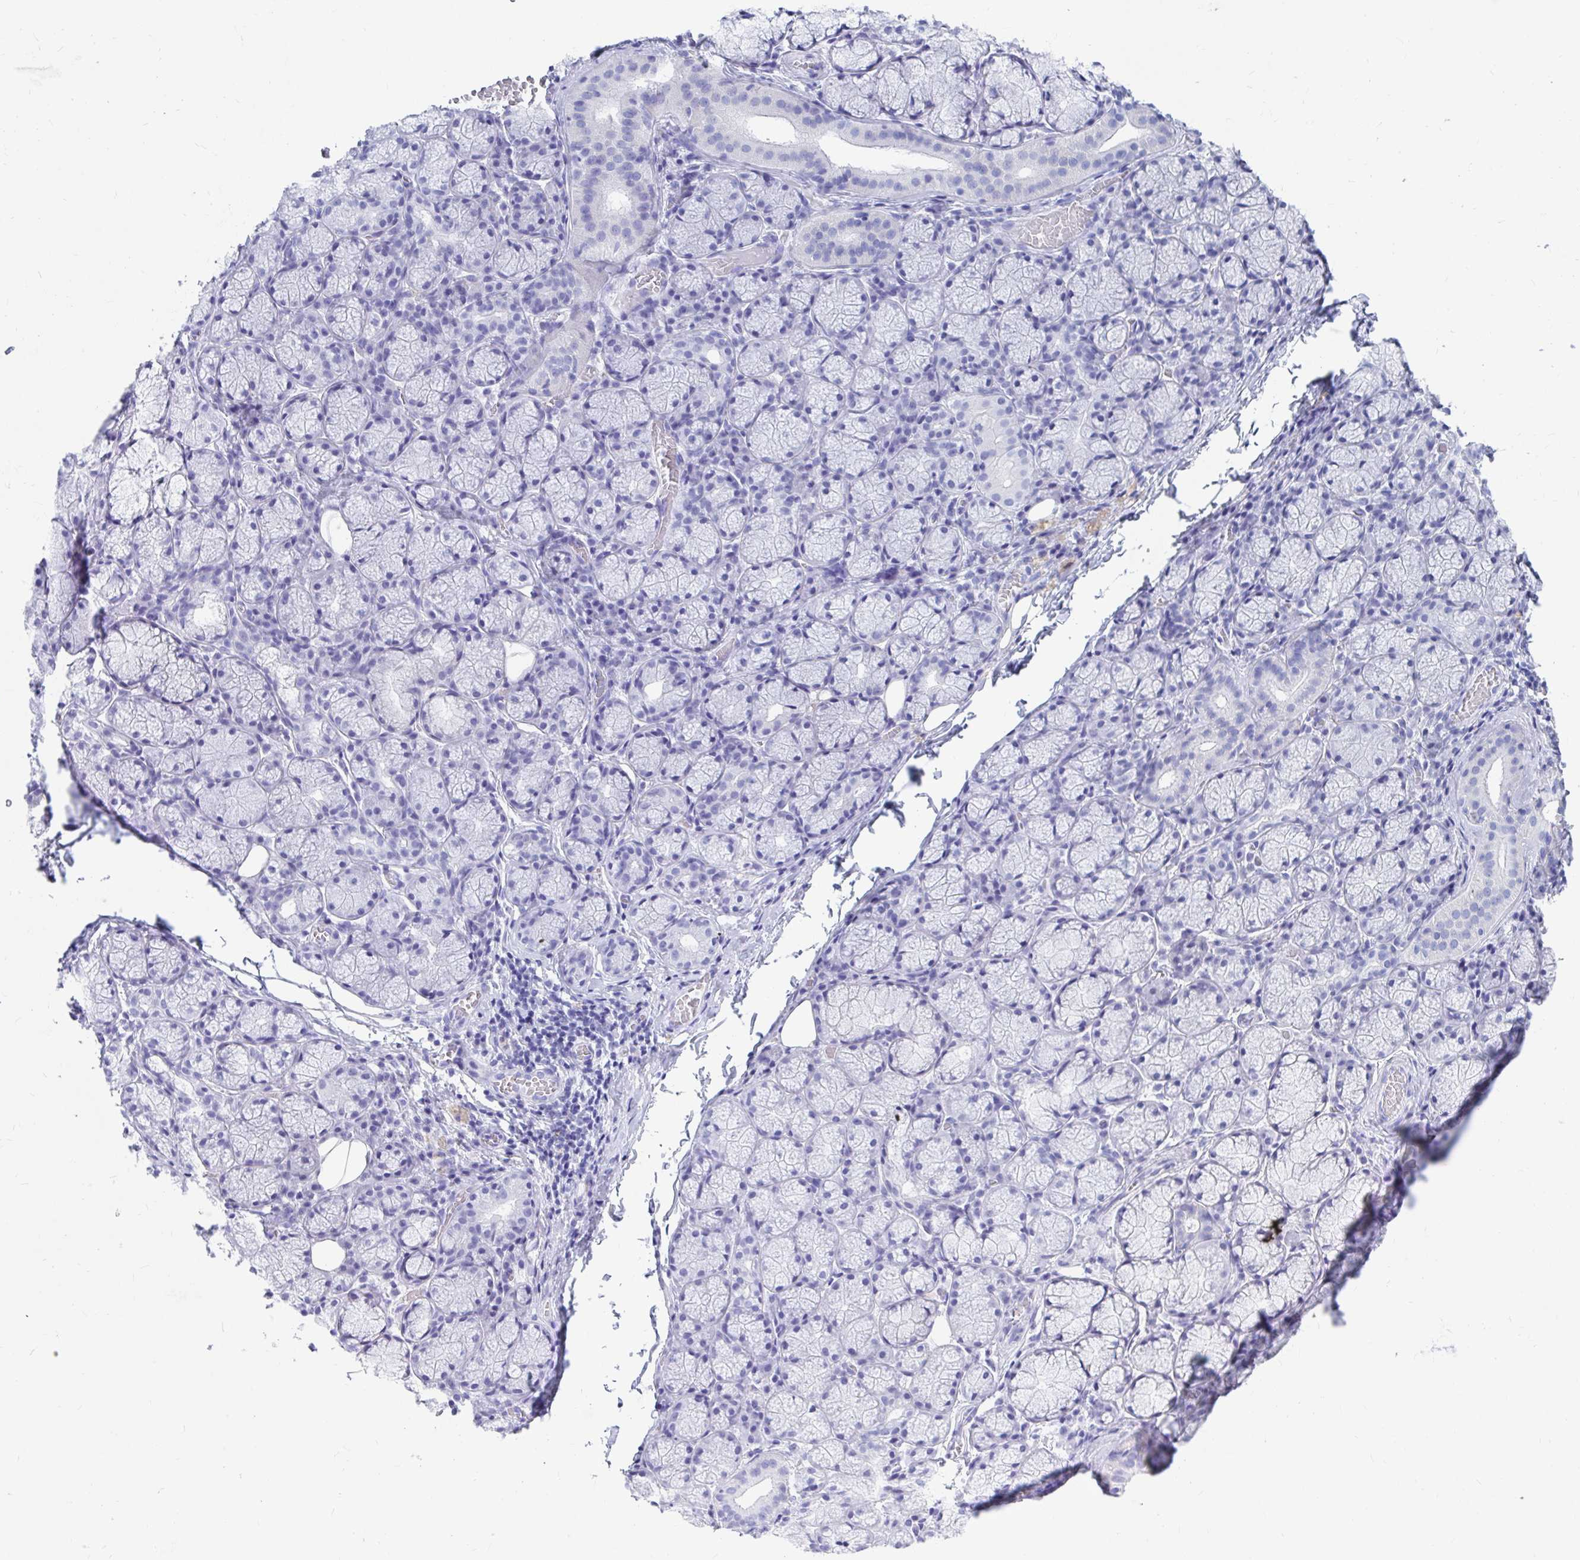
{"staining": {"intensity": "weak", "quantity": "<25%", "location": "cytoplasmic/membranous"}, "tissue": "salivary gland", "cell_type": "Glandular cells", "image_type": "normal", "snomed": [{"axis": "morphology", "description": "Normal tissue, NOS"}, {"axis": "topography", "description": "Salivary gland"}], "caption": "DAB immunohistochemical staining of benign human salivary gland exhibits no significant positivity in glandular cells.", "gene": "DPEP3", "patient": {"sex": "female", "age": 24}}